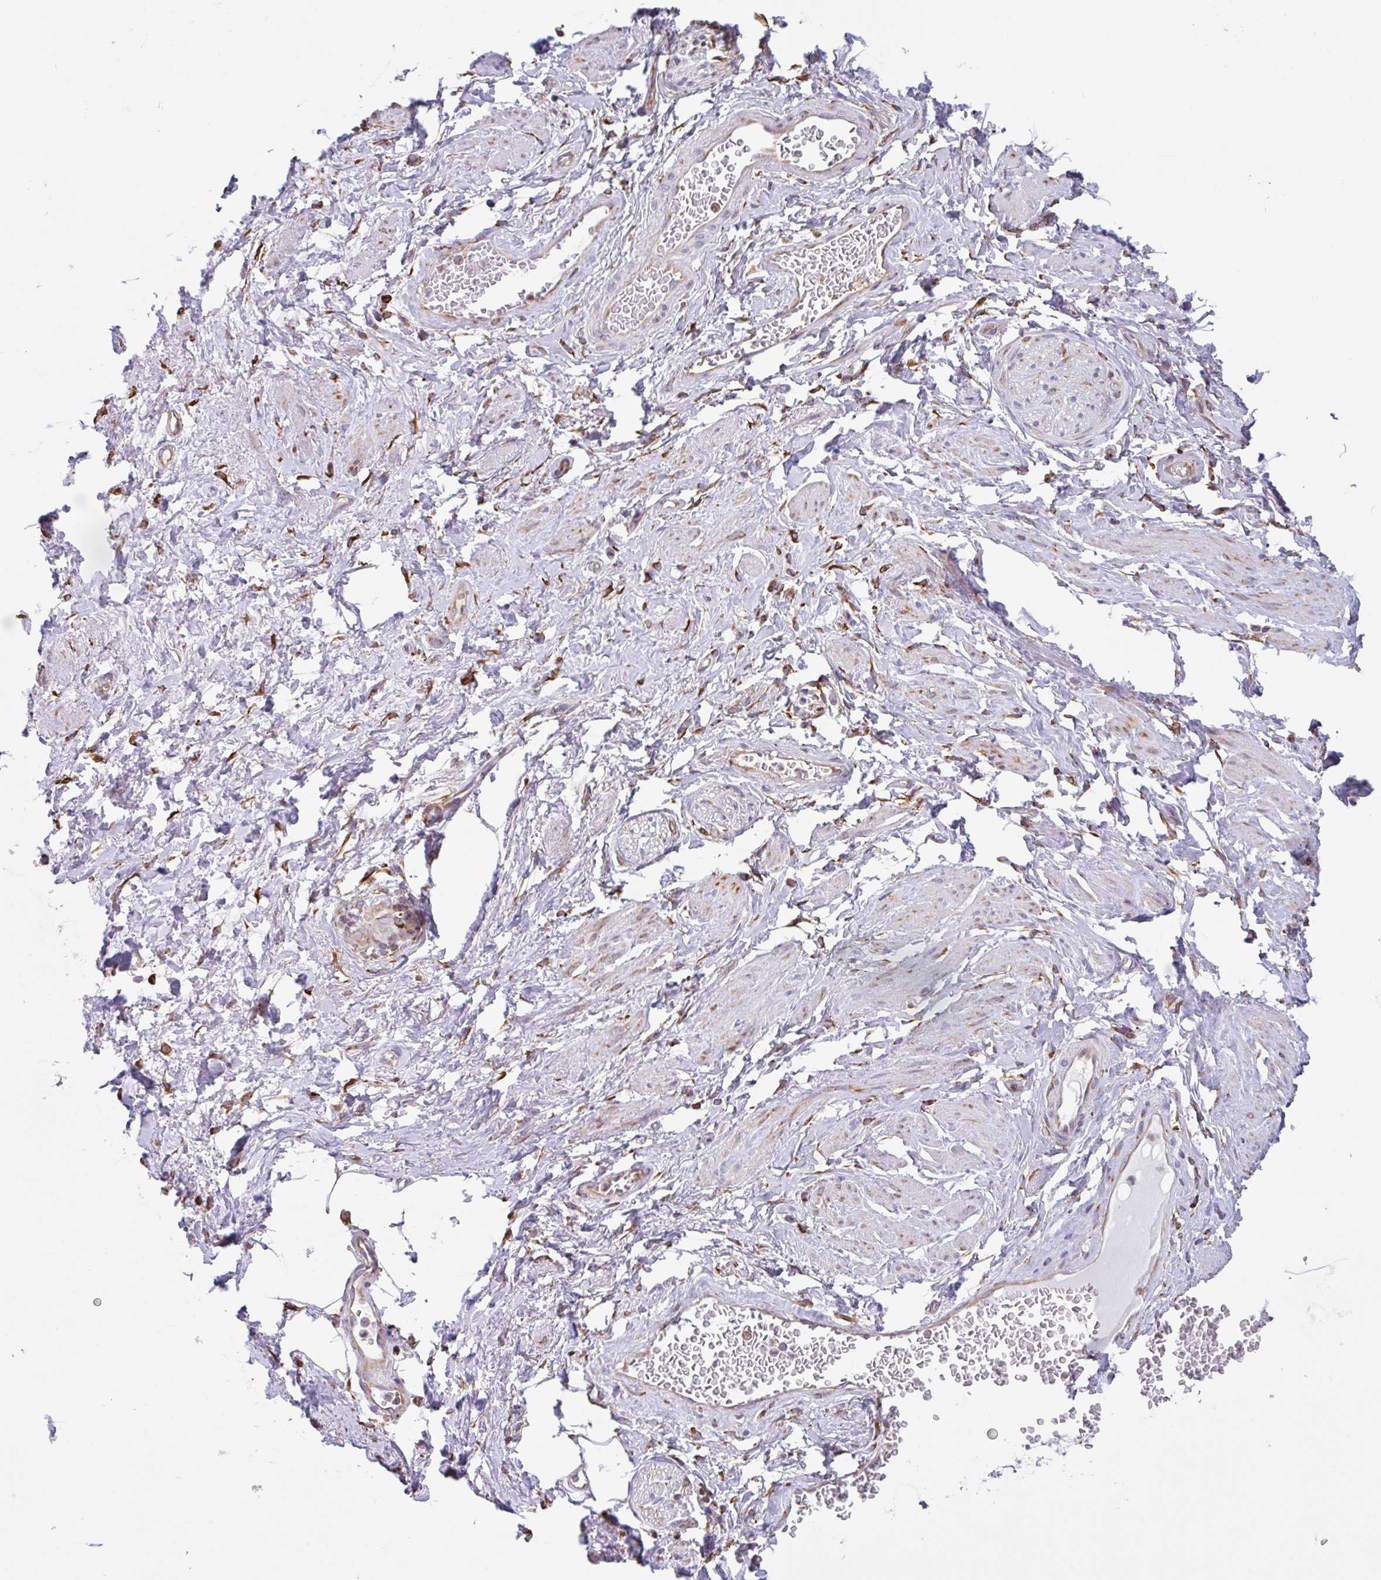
{"staining": {"intensity": "negative", "quantity": "none", "location": "none"}, "tissue": "adipose tissue", "cell_type": "Adipocytes", "image_type": "normal", "snomed": [{"axis": "morphology", "description": "Normal tissue, NOS"}, {"axis": "topography", "description": "Vagina"}, {"axis": "topography", "description": "Peripheral nerve tissue"}], "caption": "This is a histopathology image of IHC staining of unremarkable adipose tissue, which shows no staining in adipocytes. The staining was performed using DAB (3,3'-diaminobenzidine) to visualize the protein expression in brown, while the nuclei were stained in blue with hematoxylin (Magnification: 20x).", "gene": "DOK4", "patient": {"sex": "female", "age": 71}}